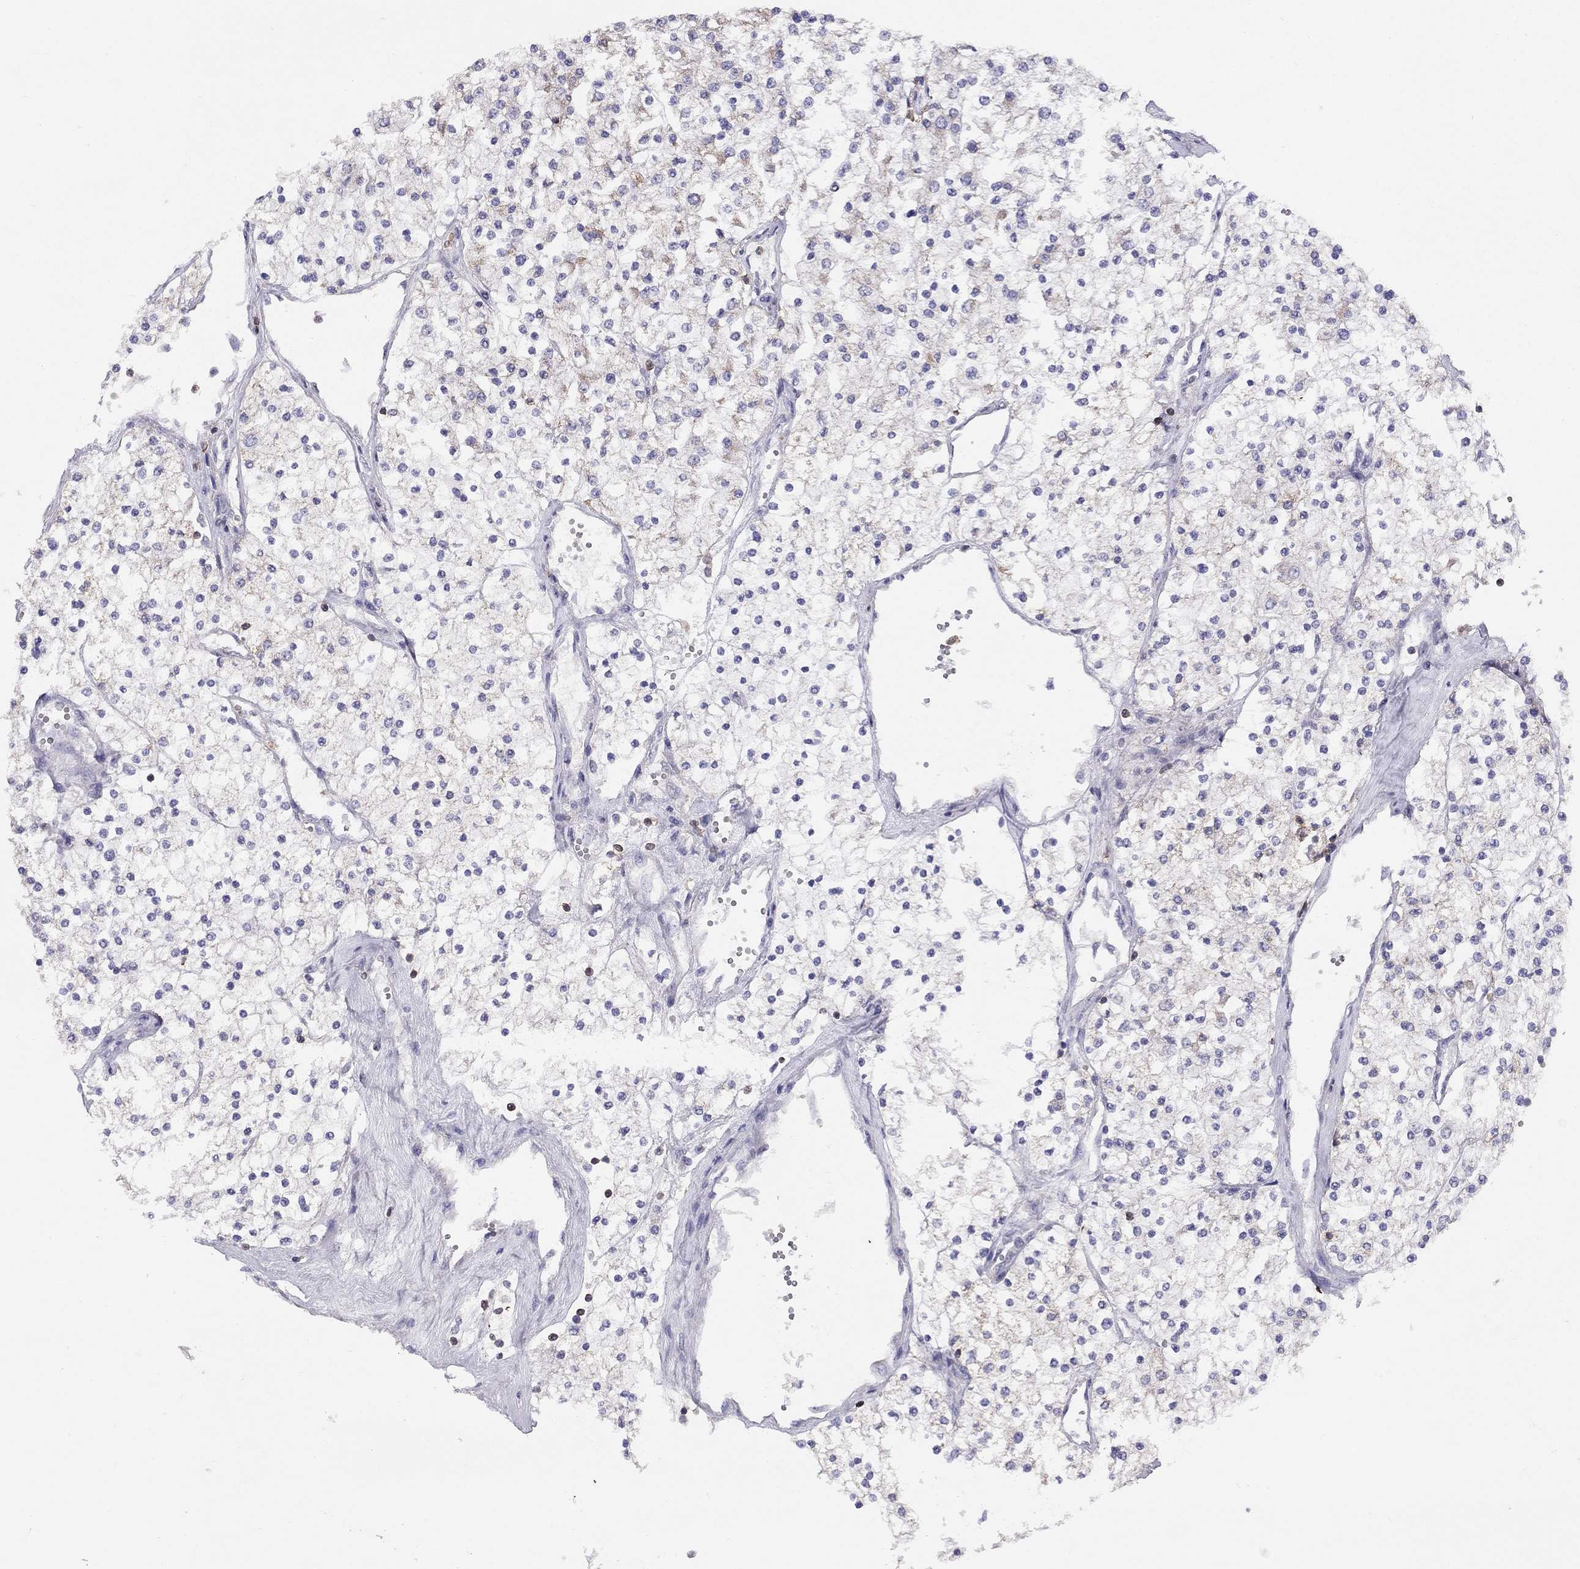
{"staining": {"intensity": "weak", "quantity": "<25%", "location": "cytoplasmic/membranous"}, "tissue": "renal cancer", "cell_type": "Tumor cells", "image_type": "cancer", "snomed": [{"axis": "morphology", "description": "Adenocarcinoma, NOS"}, {"axis": "topography", "description": "Kidney"}], "caption": "This is an immunohistochemistry (IHC) micrograph of human renal adenocarcinoma. There is no staining in tumor cells.", "gene": "CITED1", "patient": {"sex": "male", "age": 80}}